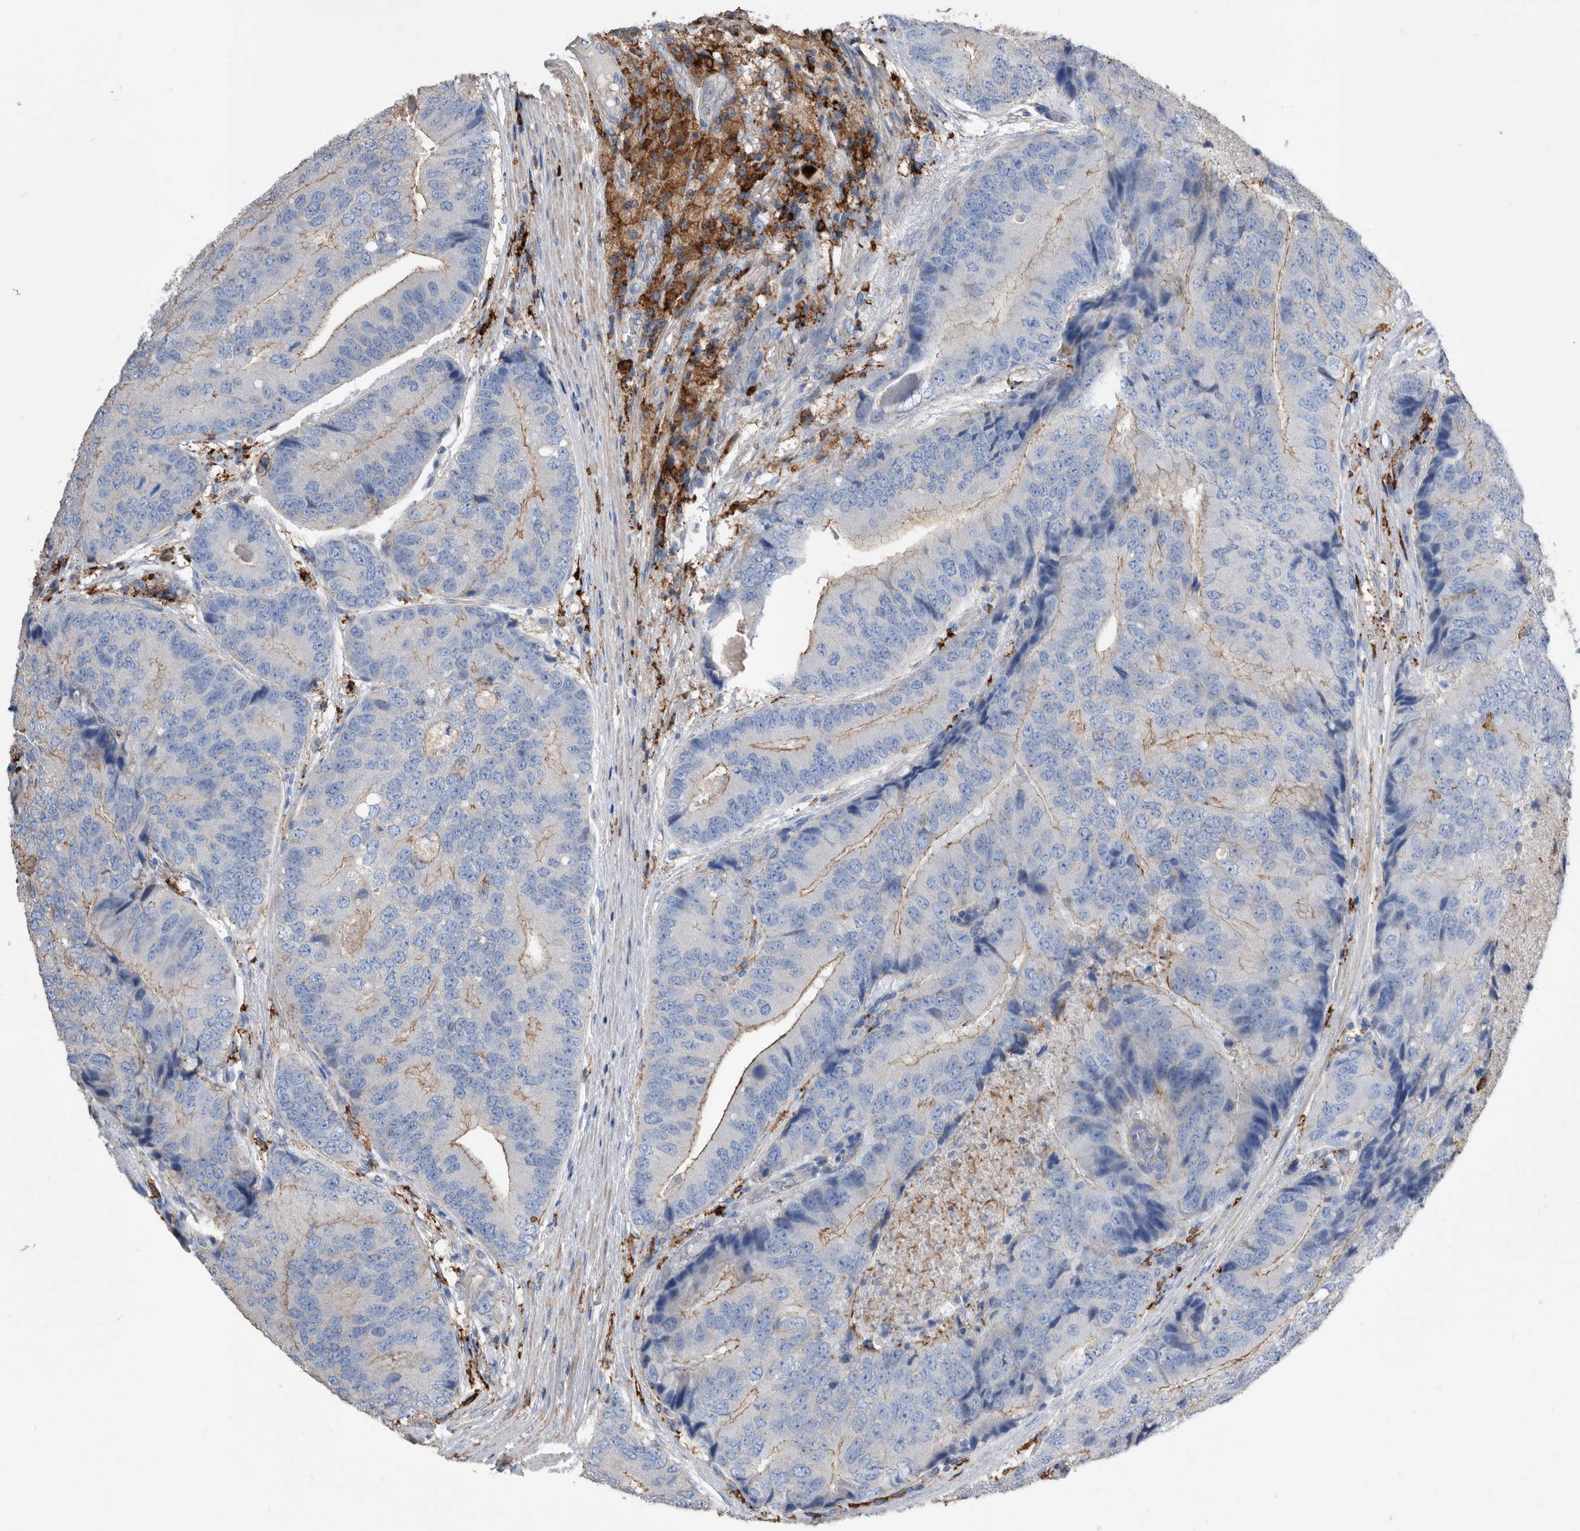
{"staining": {"intensity": "weak", "quantity": "25%-75%", "location": "cytoplasmic/membranous"}, "tissue": "prostate cancer", "cell_type": "Tumor cells", "image_type": "cancer", "snomed": [{"axis": "morphology", "description": "Adenocarcinoma, High grade"}, {"axis": "topography", "description": "Prostate"}], "caption": "This is a photomicrograph of IHC staining of prostate cancer, which shows weak expression in the cytoplasmic/membranous of tumor cells.", "gene": "MS4A4A", "patient": {"sex": "male", "age": 70}}